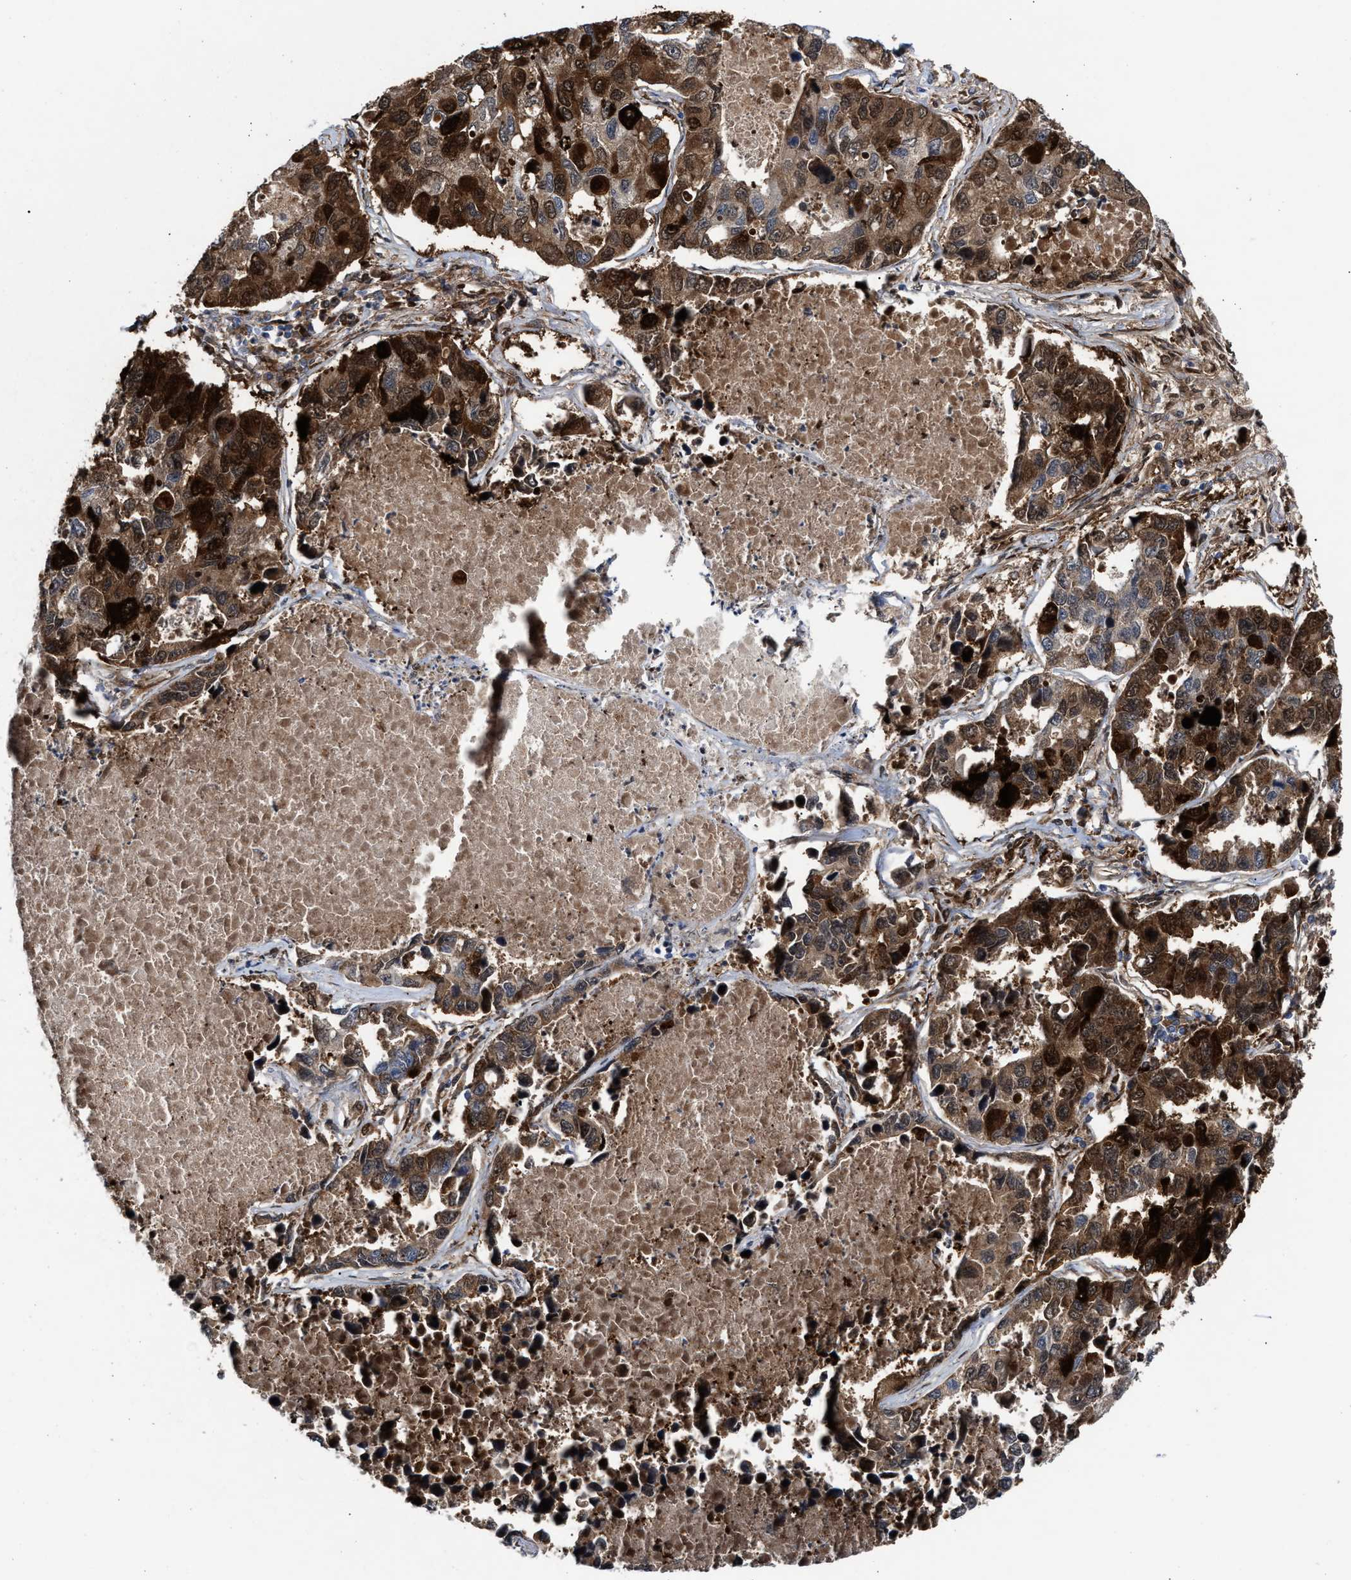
{"staining": {"intensity": "strong", "quantity": ">75%", "location": "cytoplasmic/membranous,nuclear"}, "tissue": "lung cancer", "cell_type": "Tumor cells", "image_type": "cancer", "snomed": [{"axis": "morphology", "description": "Adenocarcinoma, NOS"}, {"axis": "topography", "description": "Lung"}], "caption": "Immunohistochemistry (IHC) photomicrograph of adenocarcinoma (lung) stained for a protein (brown), which reveals high levels of strong cytoplasmic/membranous and nuclear positivity in about >75% of tumor cells.", "gene": "TP53I3", "patient": {"sex": "male", "age": 64}}